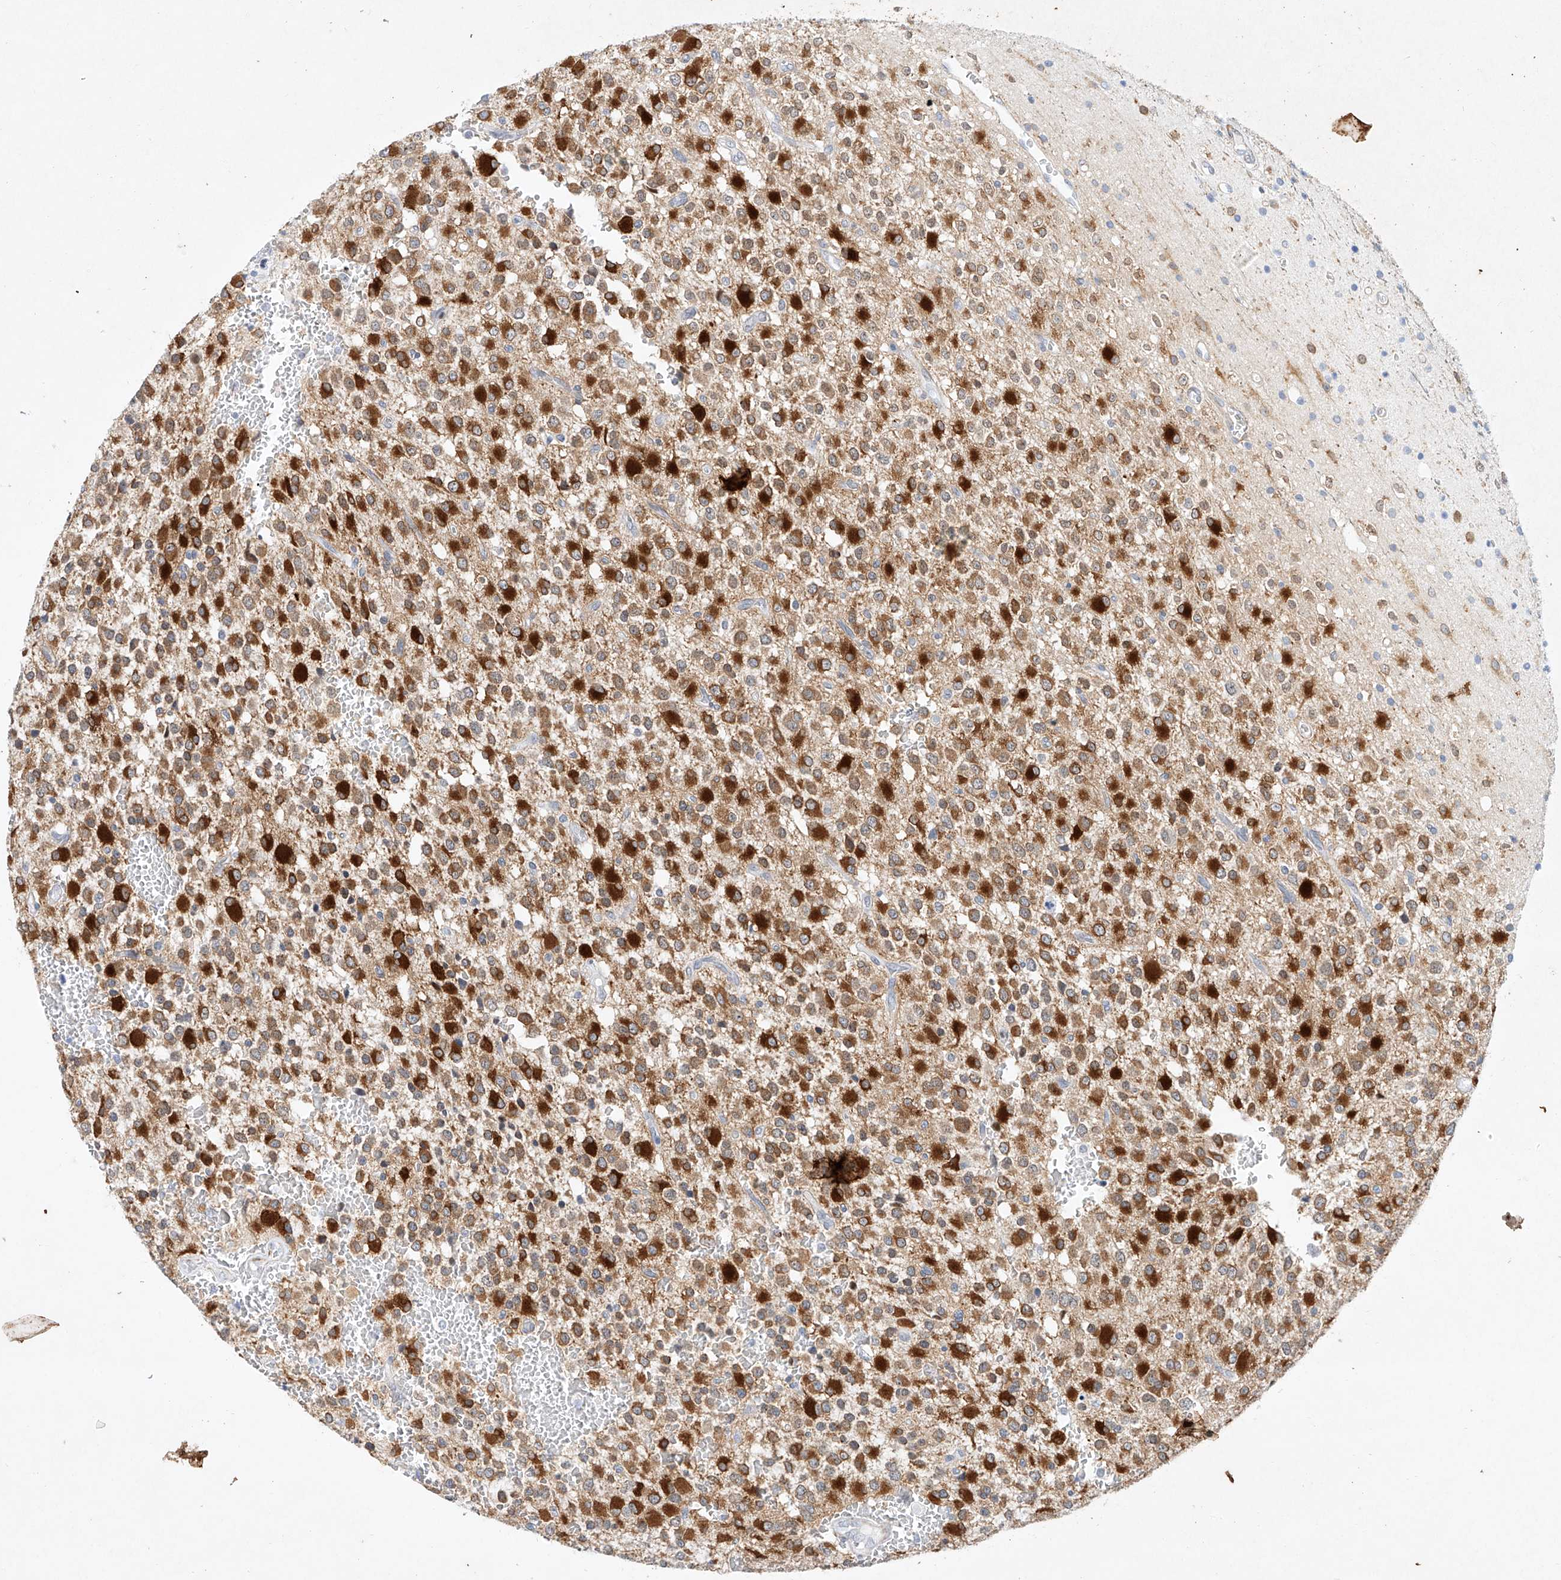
{"staining": {"intensity": "strong", "quantity": ">75%", "location": "cytoplasmic/membranous"}, "tissue": "glioma", "cell_type": "Tumor cells", "image_type": "cancer", "snomed": [{"axis": "morphology", "description": "Glioma, malignant, High grade"}, {"axis": "topography", "description": "Brain"}], "caption": "About >75% of tumor cells in human glioma display strong cytoplasmic/membranous protein staining as visualized by brown immunohistochemical staining.", "gene": "REEP2", "patient": {"sex": "male", "age": 34}}